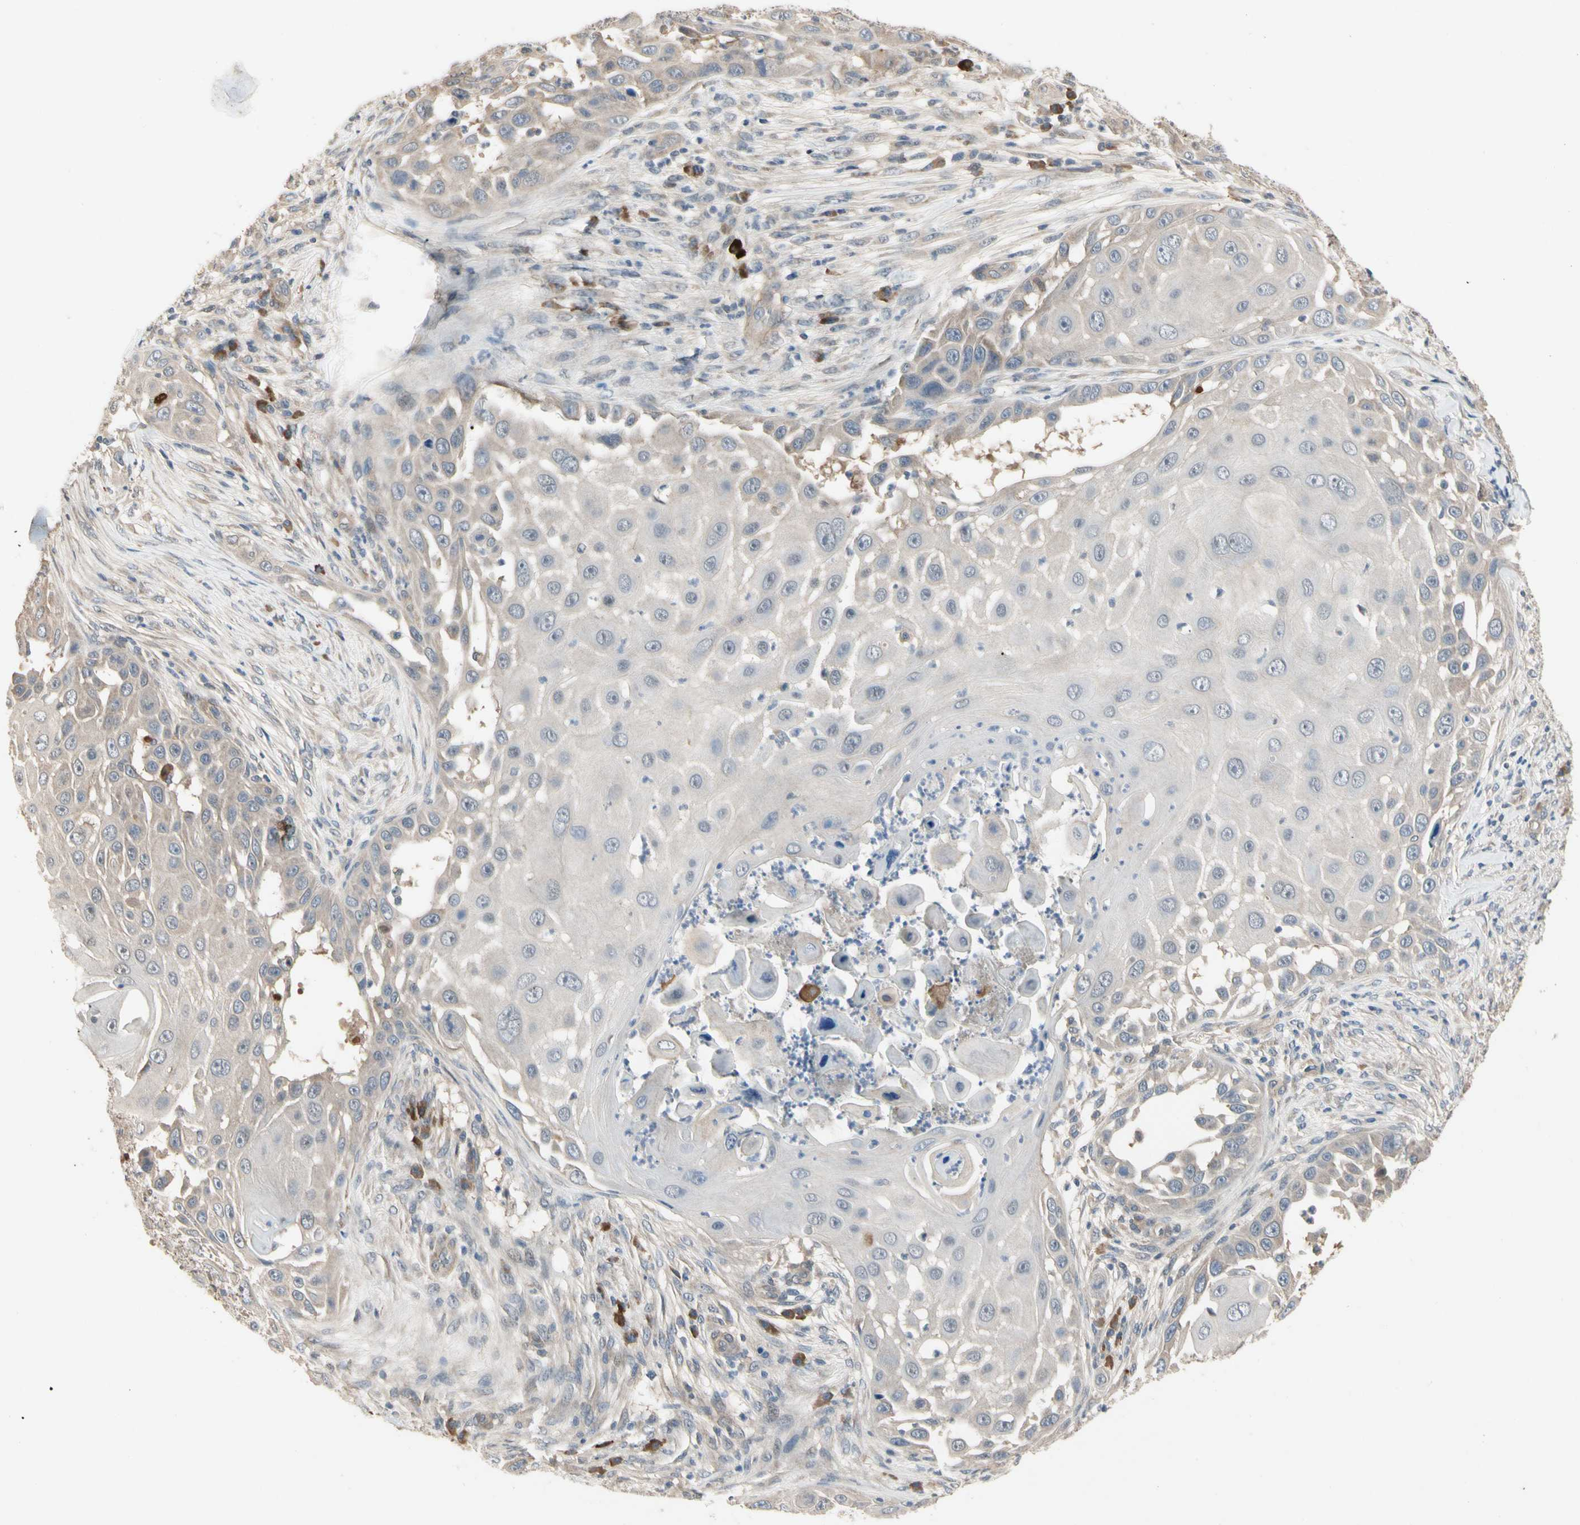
{"staining": {"intensity": "weak", "quantity": "<25%", "location": "cytoplasmic/membranous"}, "tissue": "skin cancer", "cell_type": "Tumor cells", "image_type": "cancer", "snomed": [{"axis": "morphology", "description": "Squamous cell carcinoma, NOS"}, {"axis": "topography", "description": "Skin"}], "caption": "DAB immunohistochemical staining of skin cancer (squamous cell carcinoma) displays no significant expression in tumor cells.", "gene": "ATG4C", "patient": {"sex": "female", "age": 44}}